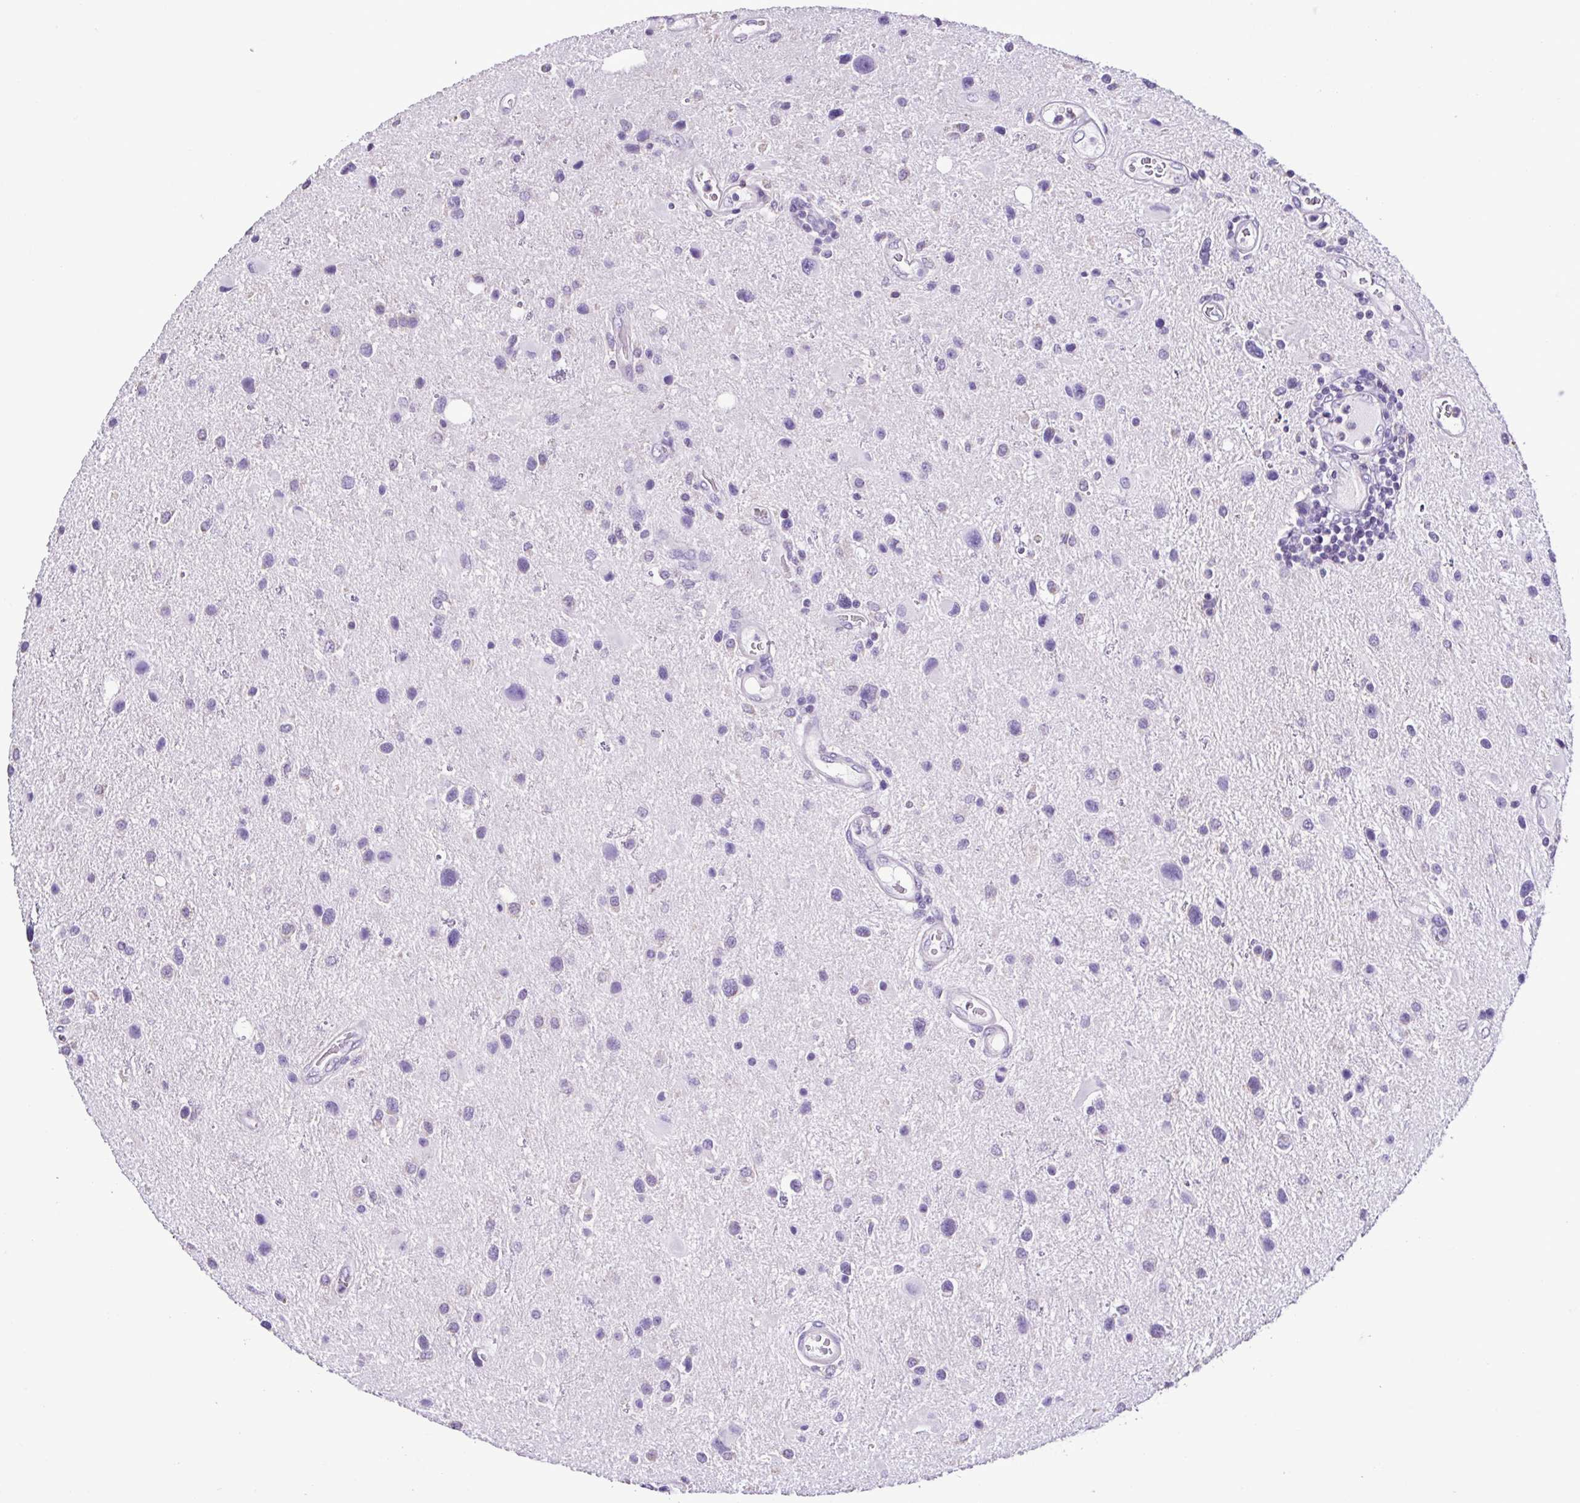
{"staining": {"intensity": "negative", "quantity": "none", "location": "none"}, "tissue": "glioma", "cell_type": "Tumor cells", "image_type": "cancer", "snomed": [{"axis": "morphology", "description": "Glioma, malignant, Low grade"}, {"axis": "topography", "description": "Brain"}], "caption": "Glioma was stained to show a protein in brown. There is no significant staining in tumor cells. The staining is performed using DAB (3,3'-diaminobenzidine) brown chromogen with nuclei counter-stained in using hematoxylin.", "gene": "PLA2G4E", "patient": {"sex": "female", "age": 32}}